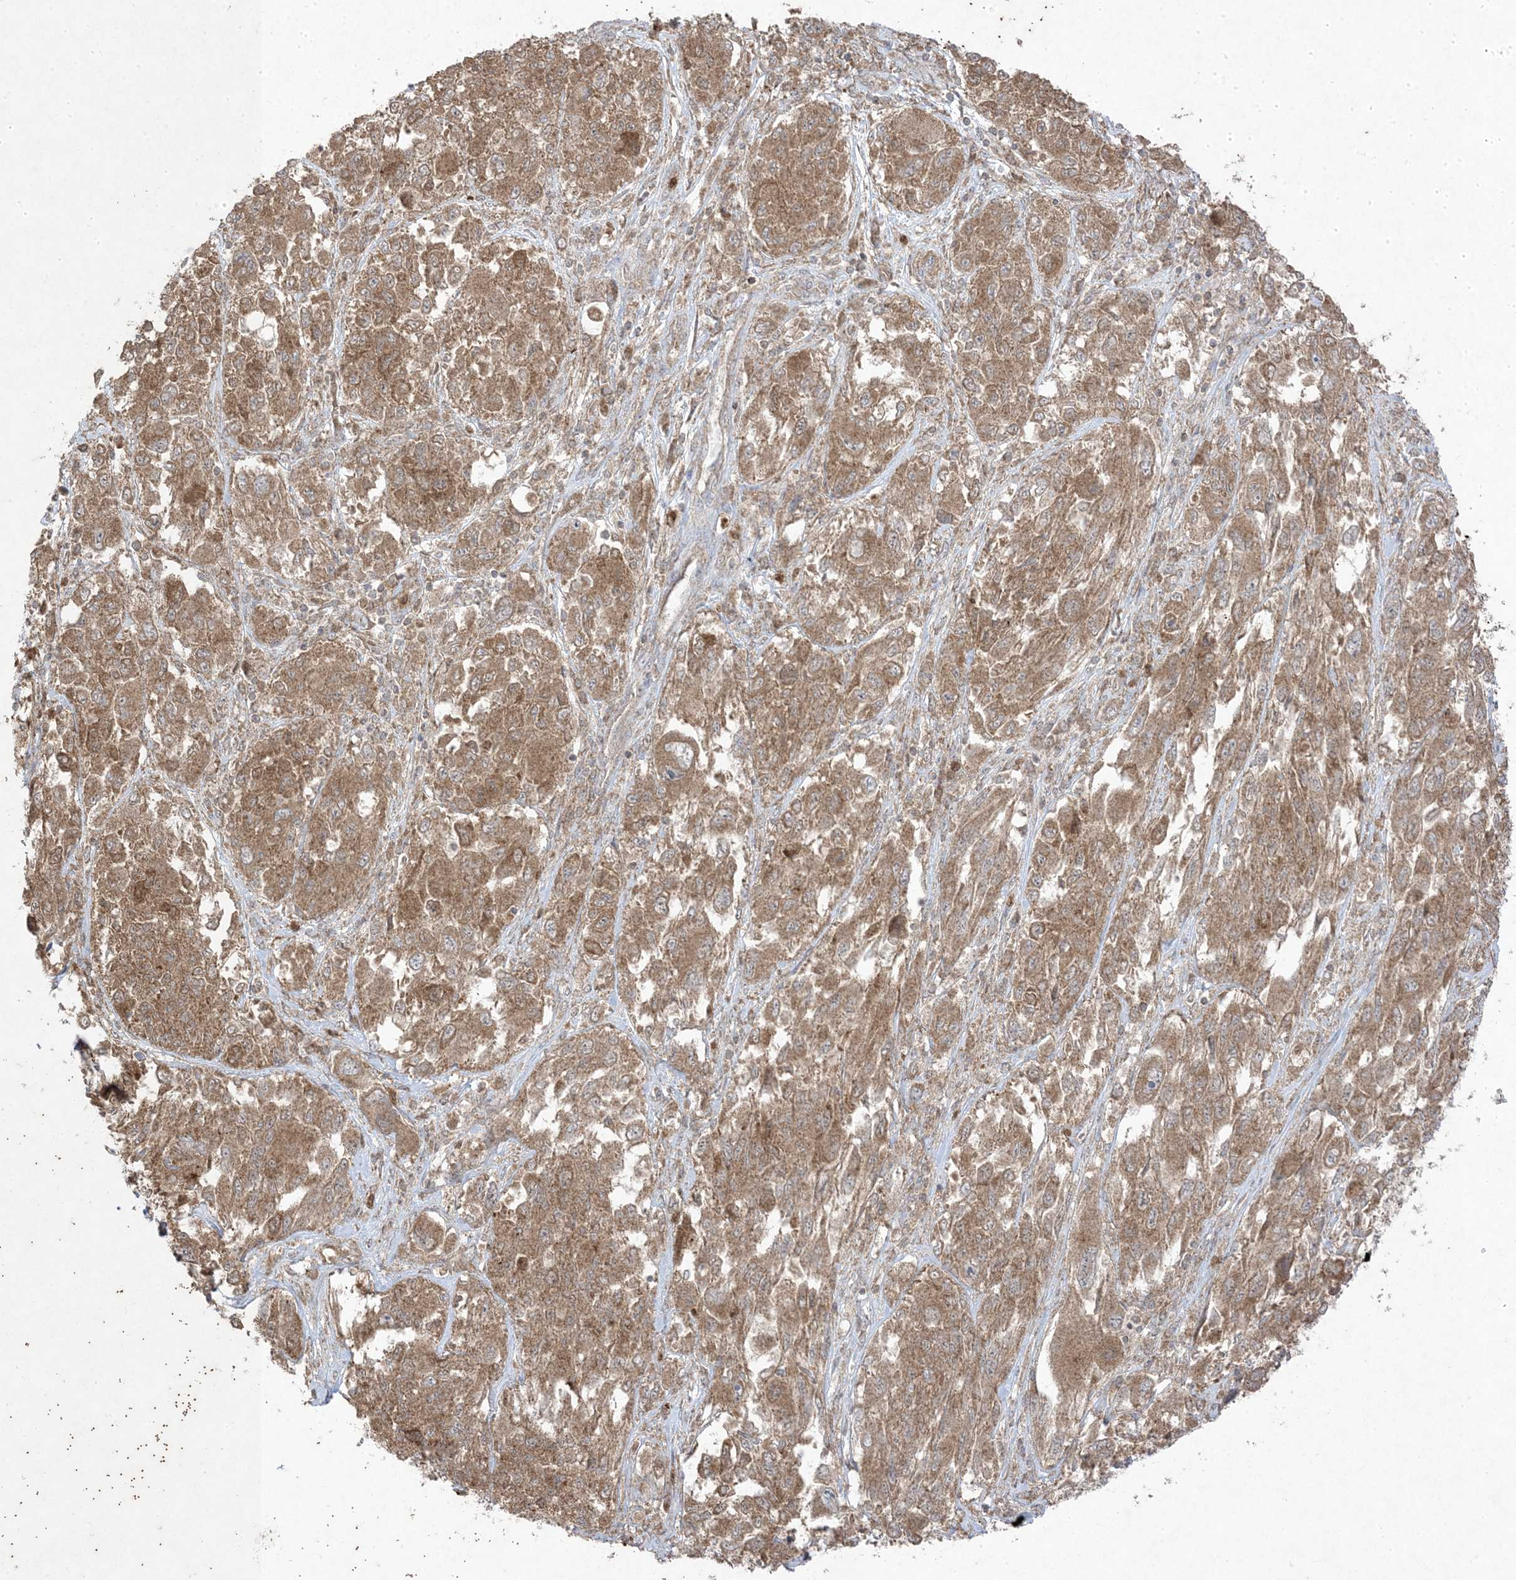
{"staining": {"intensity": "moderate", "quantity": ">75%", "location": "cytoplasmic/membranous"}, "tissue": "melanoma", "cell_type": "Tumor cells", "image_type": "cancer", "snomed": [{"axis": "morphology", "description": "Malignant melanoma, NOS"}, {"axis": "topography", "description": "Skin"}], "caption": "Malignant melanoma tissue exhibits moderate cytoplasmic/membranous positivity in approximately >75% of tumor cells, visualized by immunohistochemistry.", "gene": "UBE2C", "patient": {"sex": "female", "age": 91}}